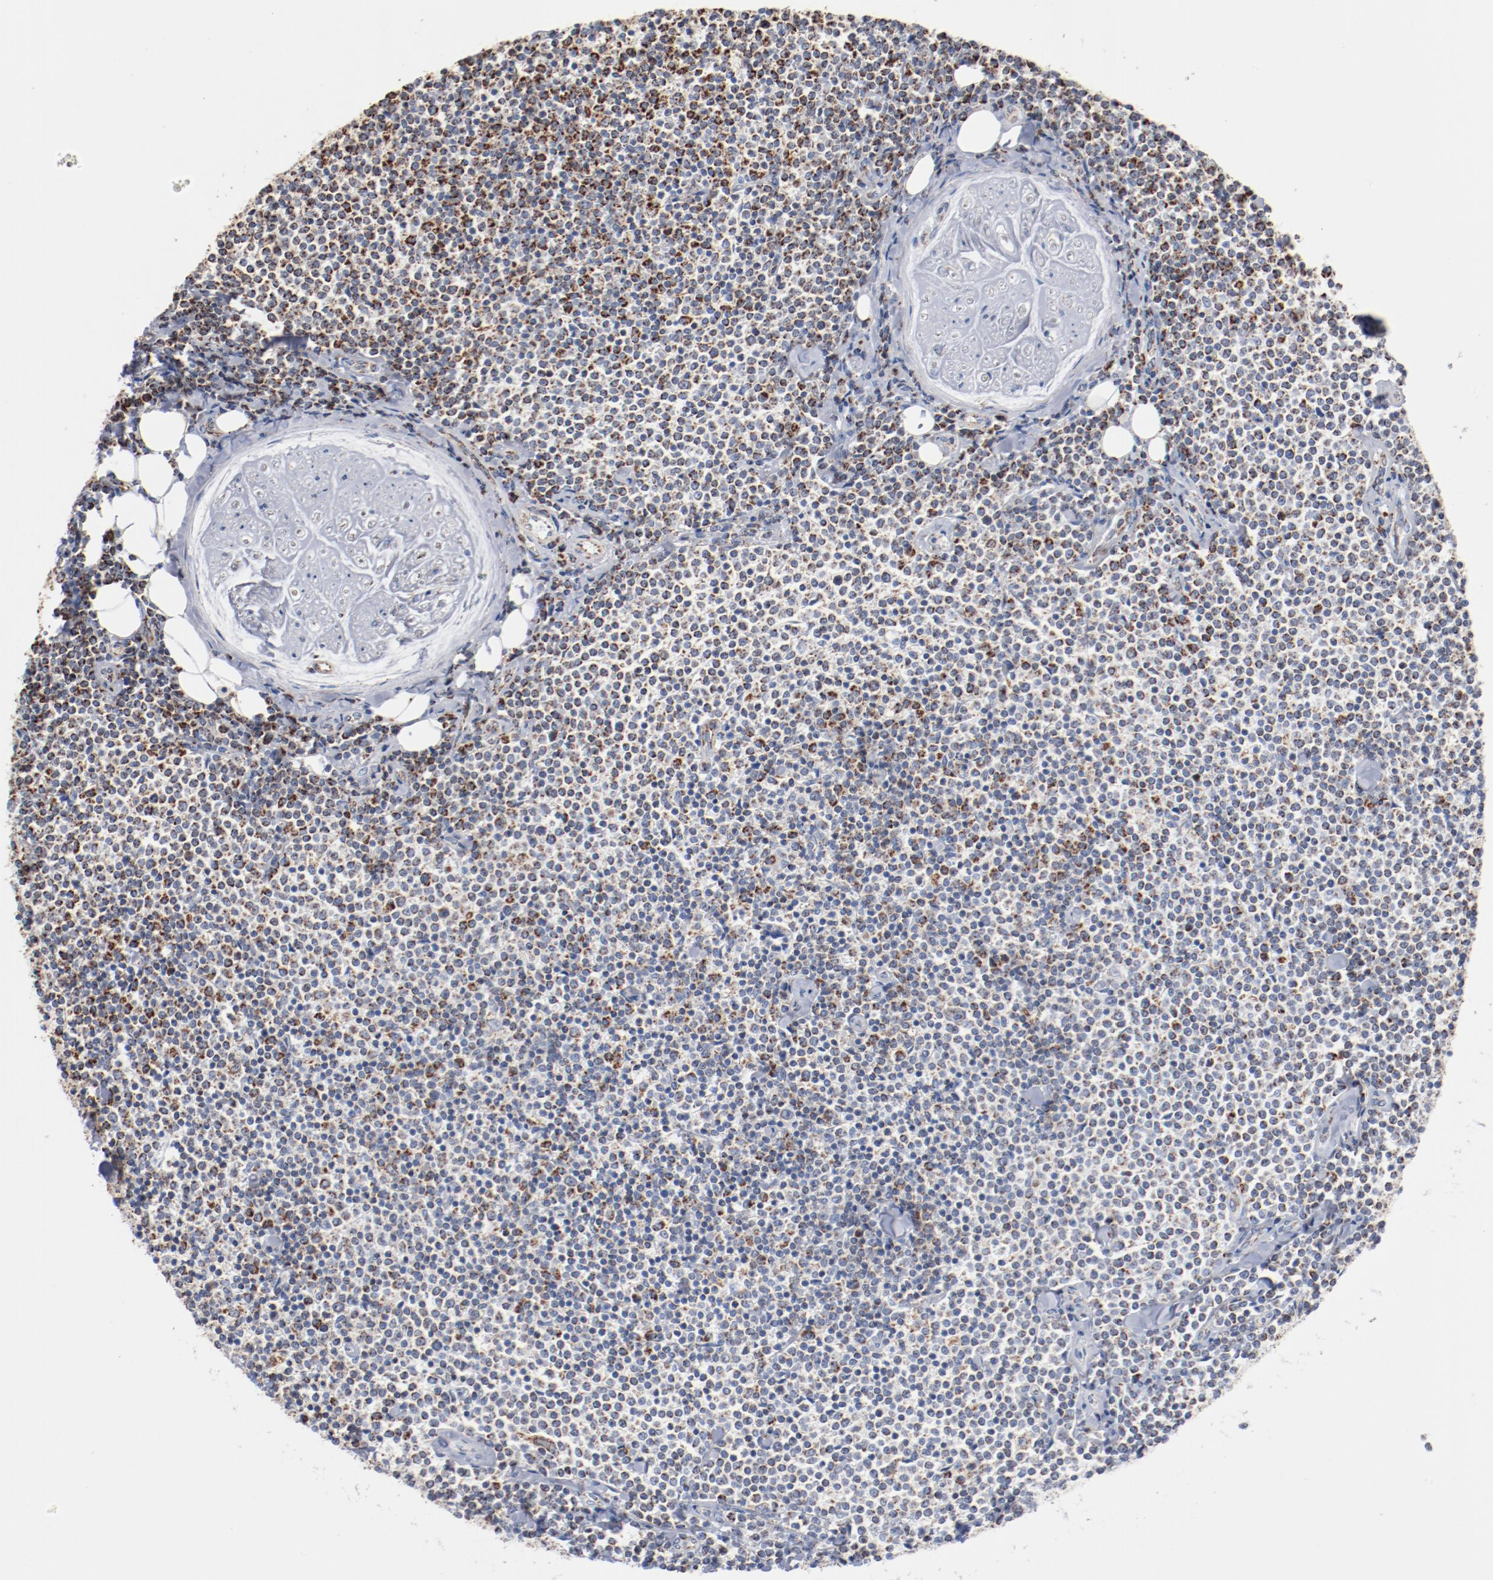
{"staining": {"intensity": "moderate", "quantity": "<25%", "location": "cytoplasmic/membranous"}, "tissue": "lymphoma", "cell_type": "Tumor cells", "image_type": "cancer", "snomed": [{"axis": "morphology", "description": "Malignant lymphoma, non-Hodgkin's type, Low grade"}, {"axis": "topography", "description": "Soft tissue"}], "caption": "Immunohistochemical staining of lymphoma demonstrates low levels of moderate cytoplasmic/membranous protein staining in approximately <25% of tumor cells. (DAB IHC, brown staining for protein, blue staining for nuclei).", "gene": "NDUFS4", "patient": {"sex": "male", "age": 92}}